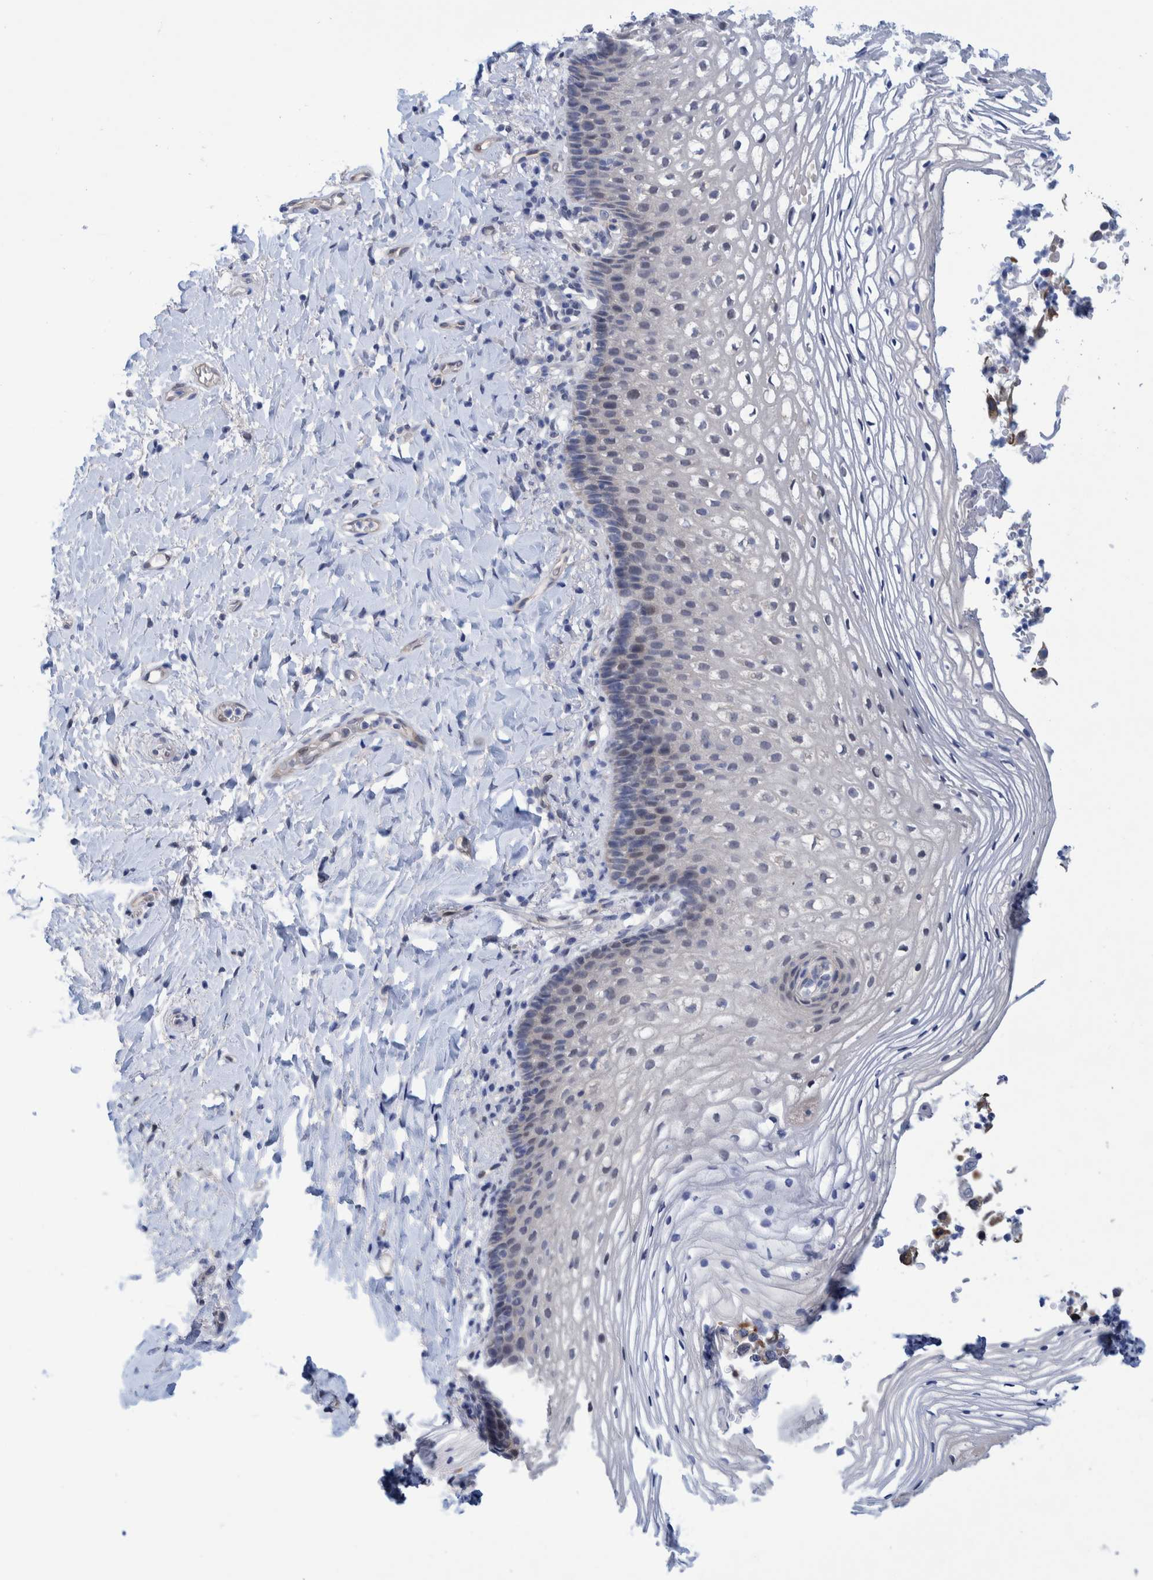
{"staining": {"intensity": "weak", "quantity": "<25%", "location": "nuclear"}, "tissue": "vagina", "cell_type": "Squamous epithelial cells", "image_type": "normal", "snomed": [{"axis": "morphology", "description": "Normal tissue, NOS"}, {"axis": "topography", "description": "Vagina"}], "caption": "Micrograph shows no protein staining in squamous epithelial cells of unremarkable vagina. (Brightfield microscopy of DAB (3,3'-diaminobenzidine) IHC at high magnification).", "gene": "PFAS", "patient": {"sex": "female", "age": 60}}